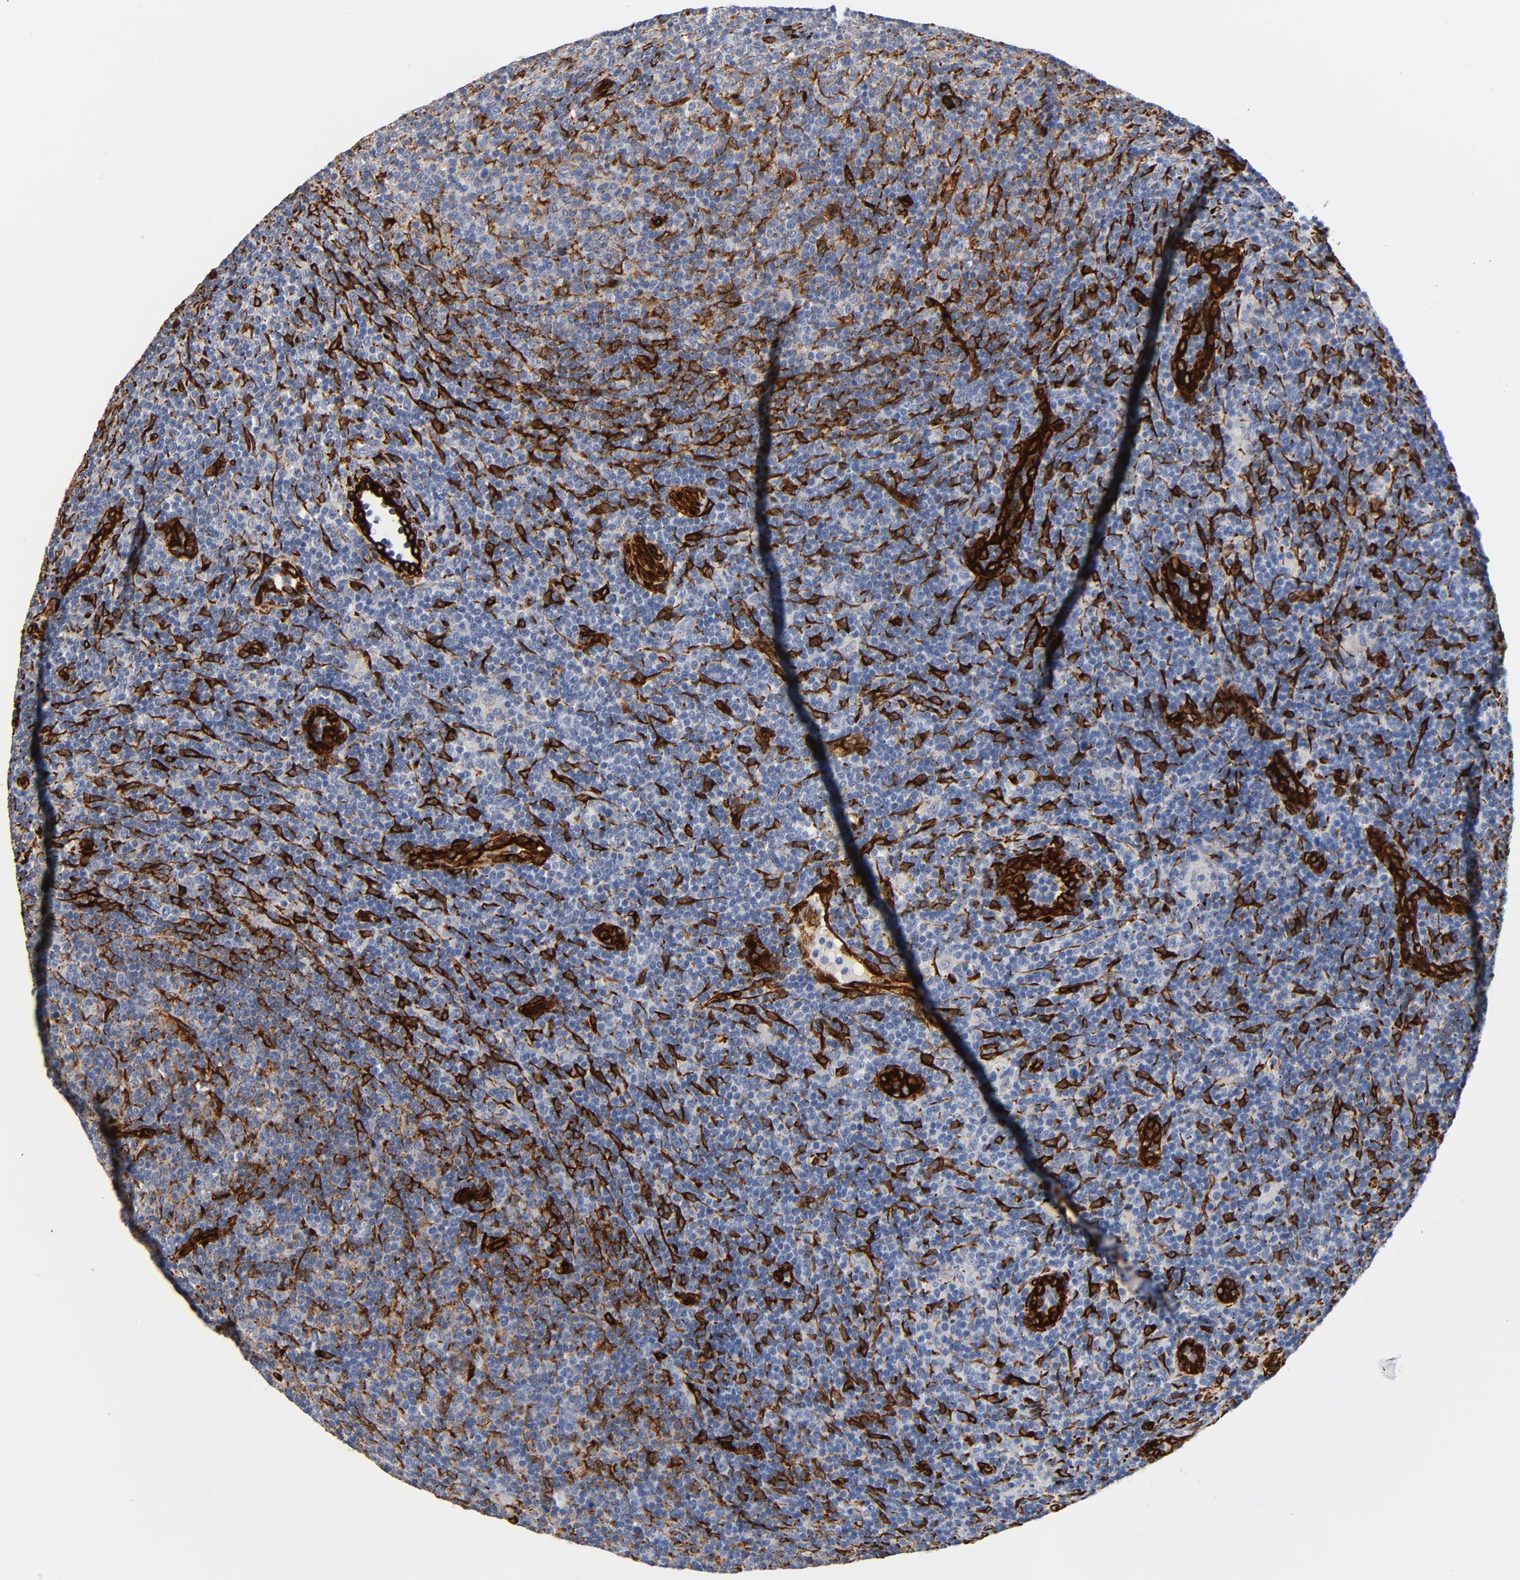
{"staining": {"intensity": "negative", "quantity": "none", "location": "none"}, "tissue": "lymphoma", "cell_type": "Tumor cells", "image_type": "cancer", "snomed": [{"axis": "morphology", "description": "Malignant lymphoma, non-Hodgkin's type, Low grade"}, {"axis": "topography", "description": "Lymph node"}], "caption": "This is an immunohistochemistry micrograph of human low-grade malignant lymphoma, non-Hodgkin's type. There is no expression in tumor cells.", "gene": "SERPINH1", "patient": {"sex": "male", "age": 70}}